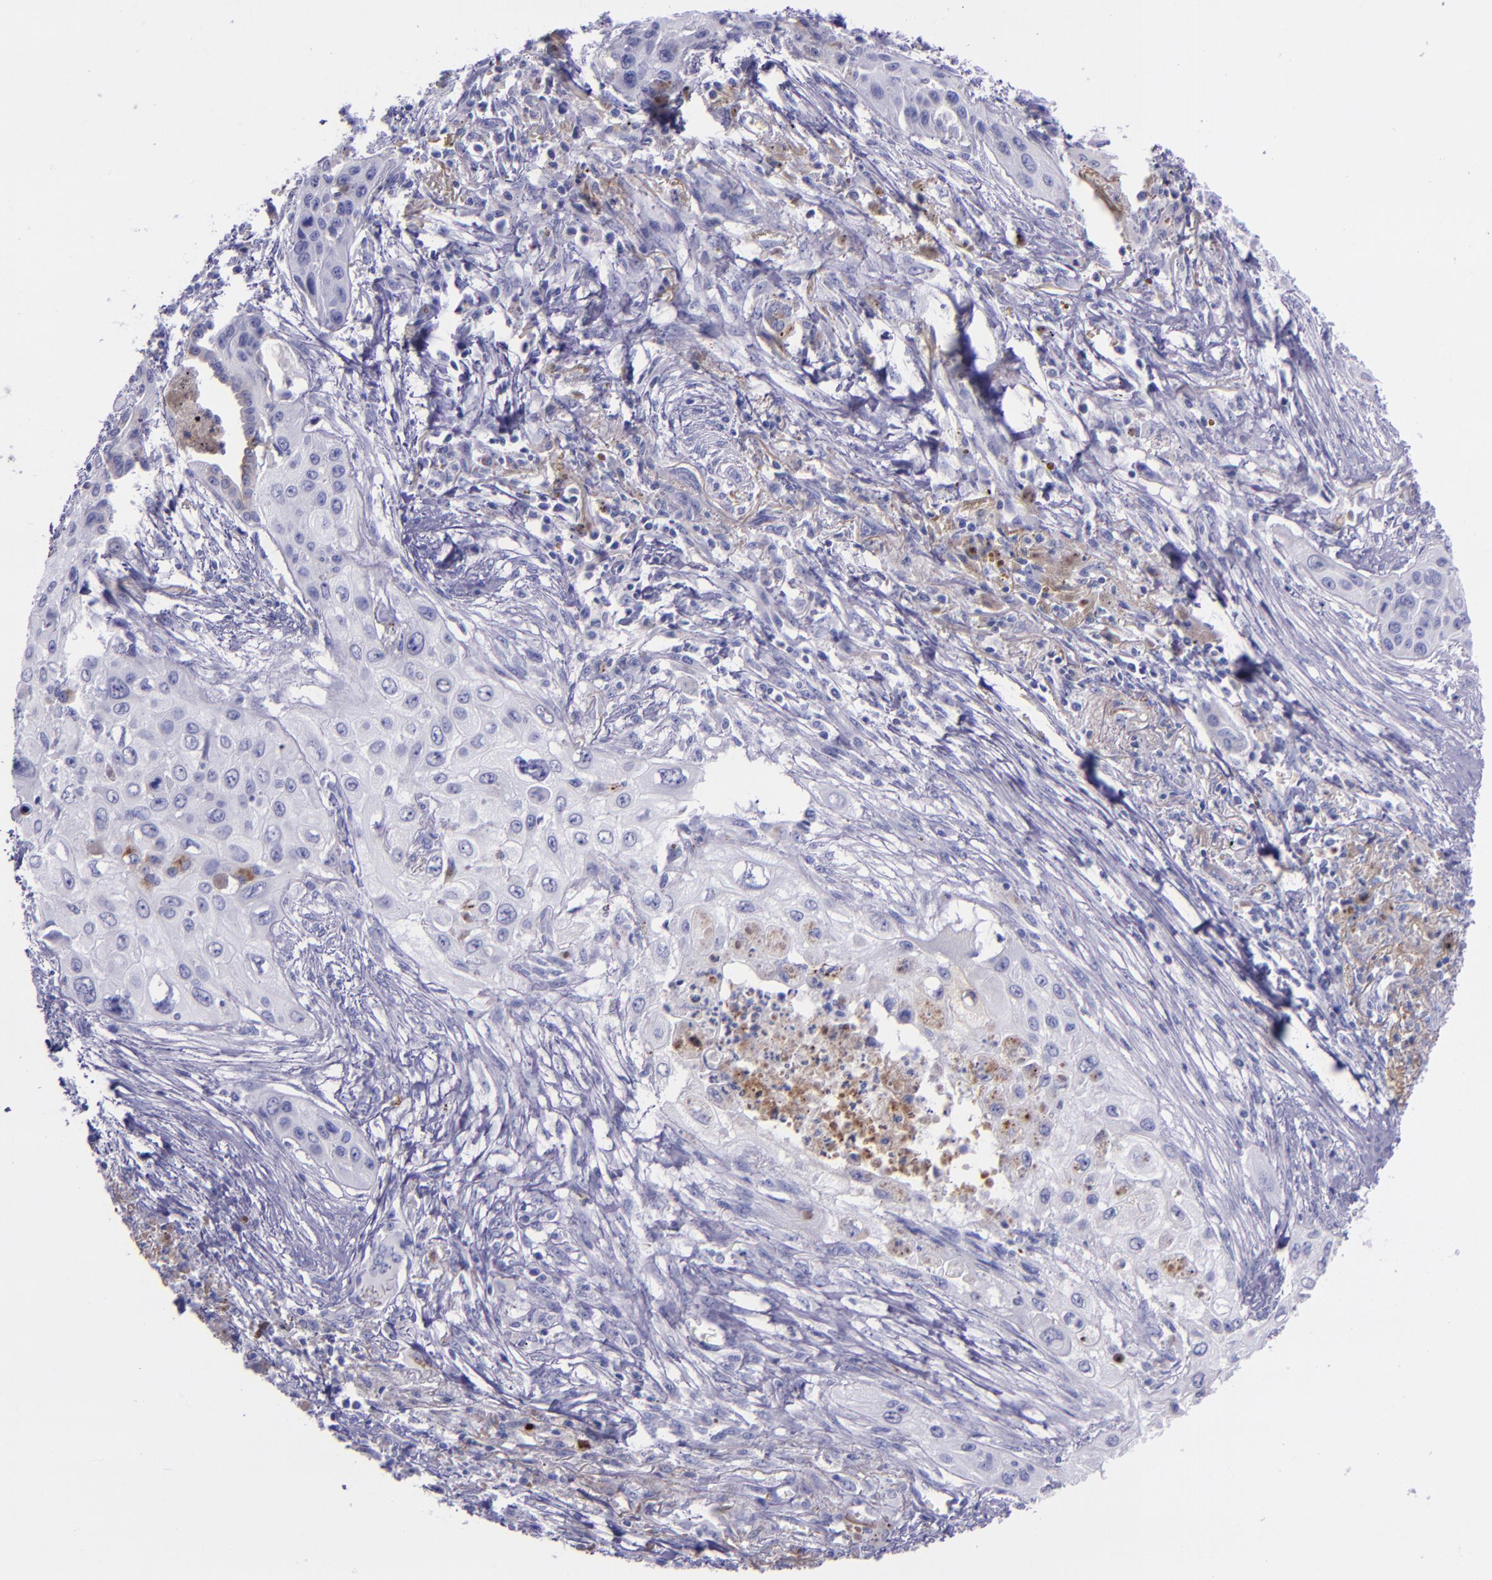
{"staining": {"intensity": "negative", "quantity": "none", "location": "none"}, "tissue": "lung cancer", "cell_type": "Tumor cells", "image_type": "cancer", "snomed": [{"axis": "morphology", "description": "Squamous cell carcinoma, NOS"}, {"axis": "topography", "description": "Lung"}], "caption": "This image is of lung cancer (squamous cell carcinoma) stained with immunohistochemistry to label a protein in brown with the nuclei are counter-stained blue. There is no staining in tumor cells.", "gene": "SLPI", "patient": {"sex": "male", "age": 71}}